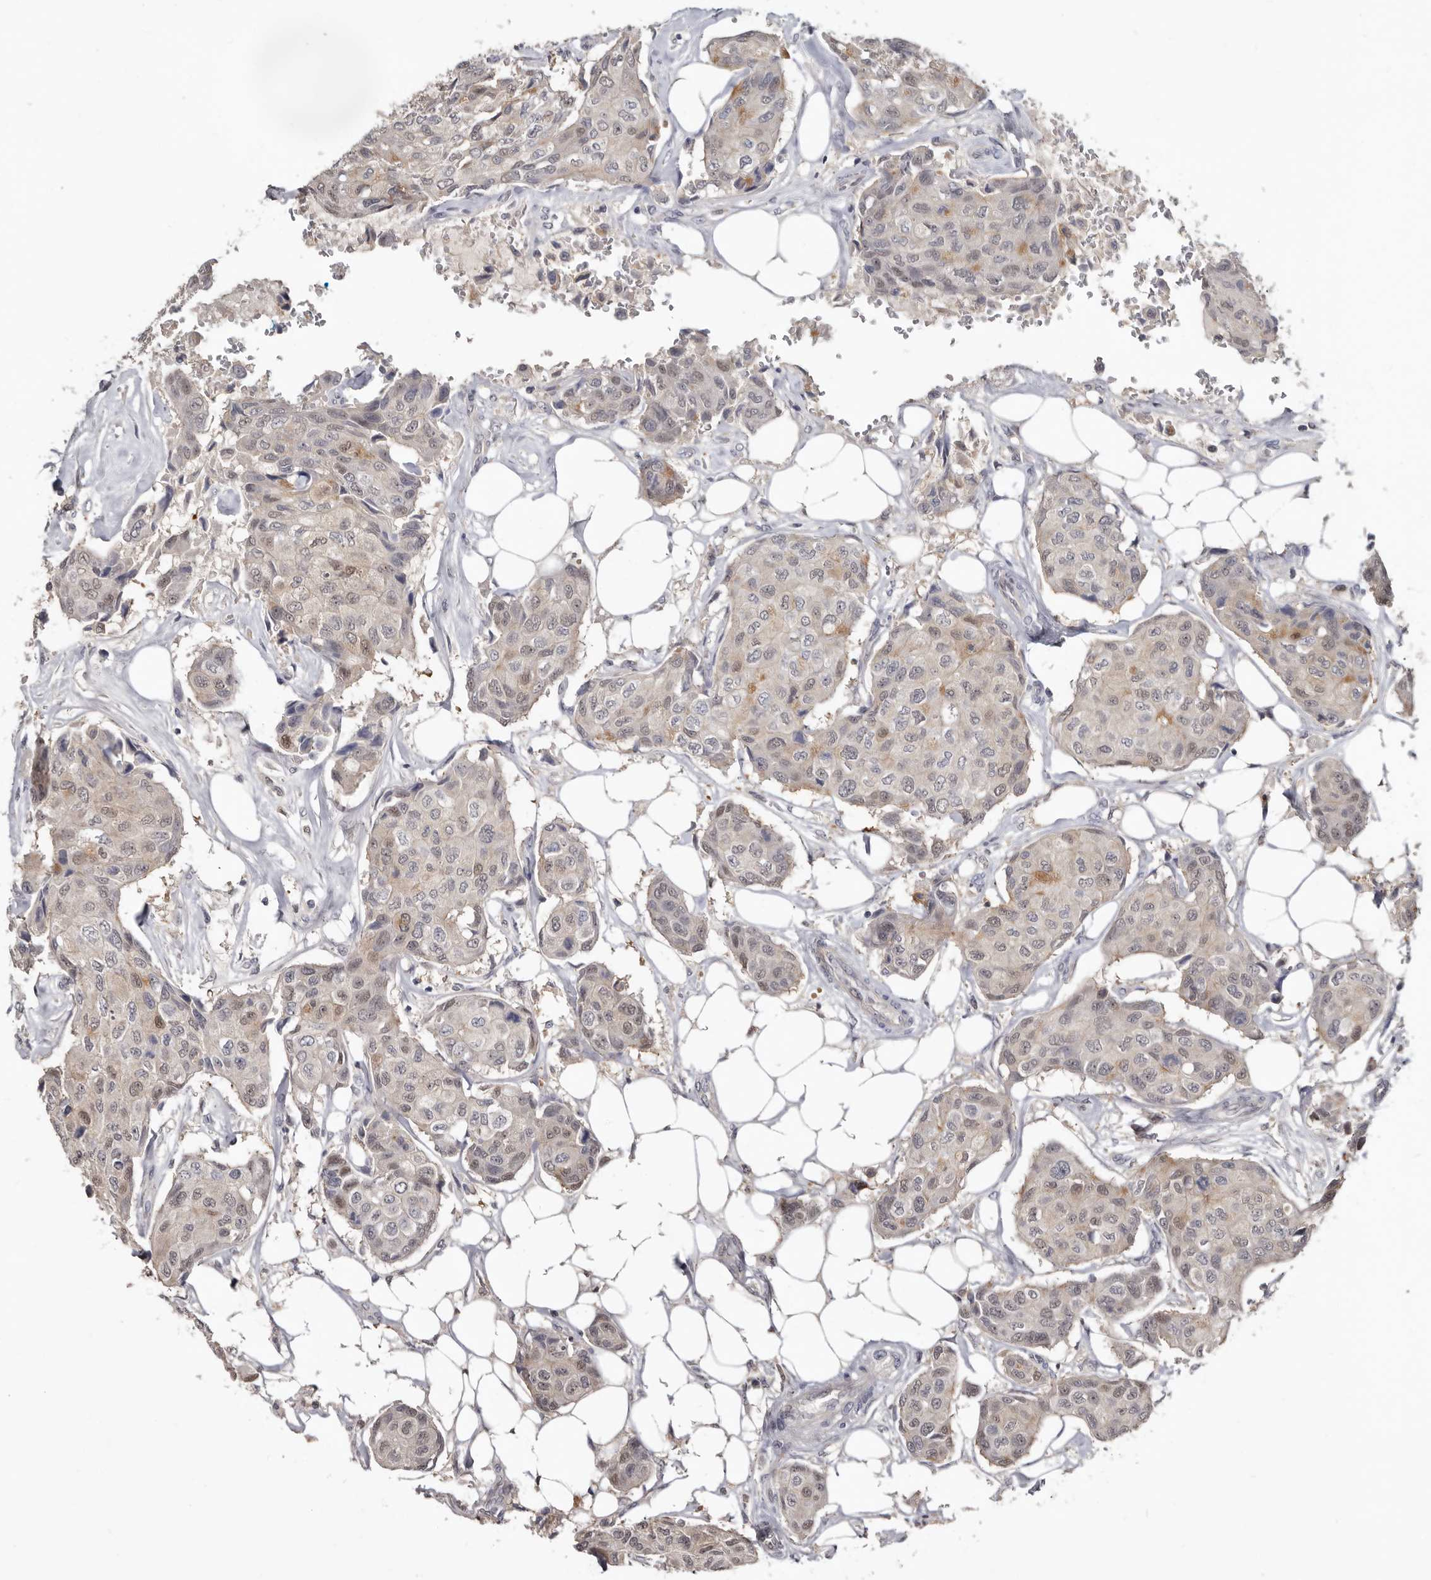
{"staining": {"intensity": "weak", "quantity": "25%-75%", "location": "nuclear"}, "tissue": "breast cancer", "cell_type": "Tumor cells", "image_type": "cancer", "snomed": [{"axis": "morphology", "description": "Duct carcinoma"}, {"axis": "topography", "description": "Breast"}], "caption": "IHC photomicrograph of human breast cancer (intraductal carcinoma) stained for a protein (brown), which displays low levels of weak nuclear positivity in approximately 25%-75% of tumor cells.", "gene": "RBKS", "patient": {"sex": "female", "age": 80}}